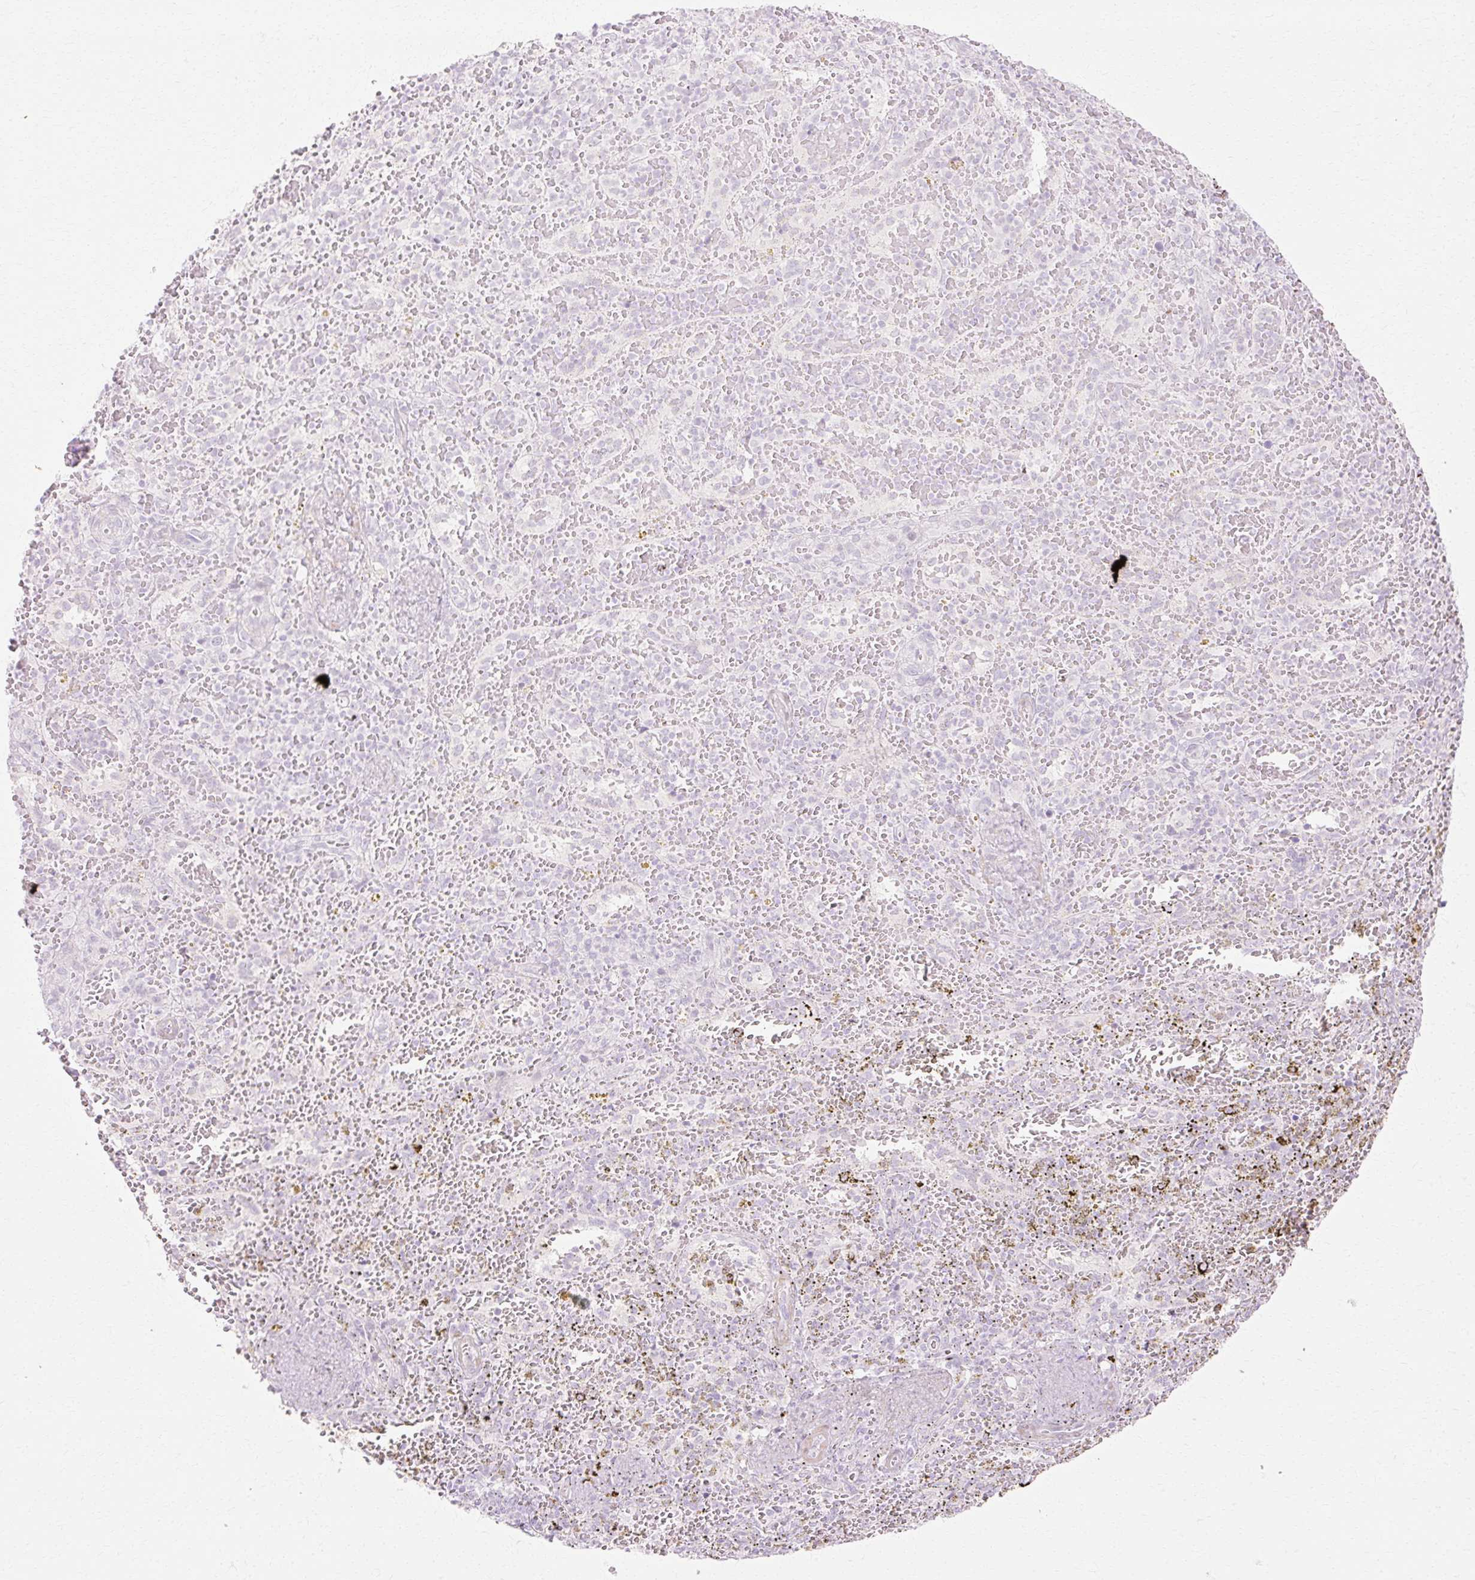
{"staining": {"intensity": "negative", "quantity": "none", "location": "none"}, "tissue": "spleen", "cell_type": "Cells in red pulp", "image_type": "normal", "snomed": [{"axis": "morphology", "description": "Normal tissue, NOS"}, {"axis": "topography", "description": "Spleen"}], "caption": "Spleen stained for a protein using immunohistochemistry displays no positivity cells in red pulp.", "gene": "C3orf49", "patient": {"sex": "female", "age": 50}}